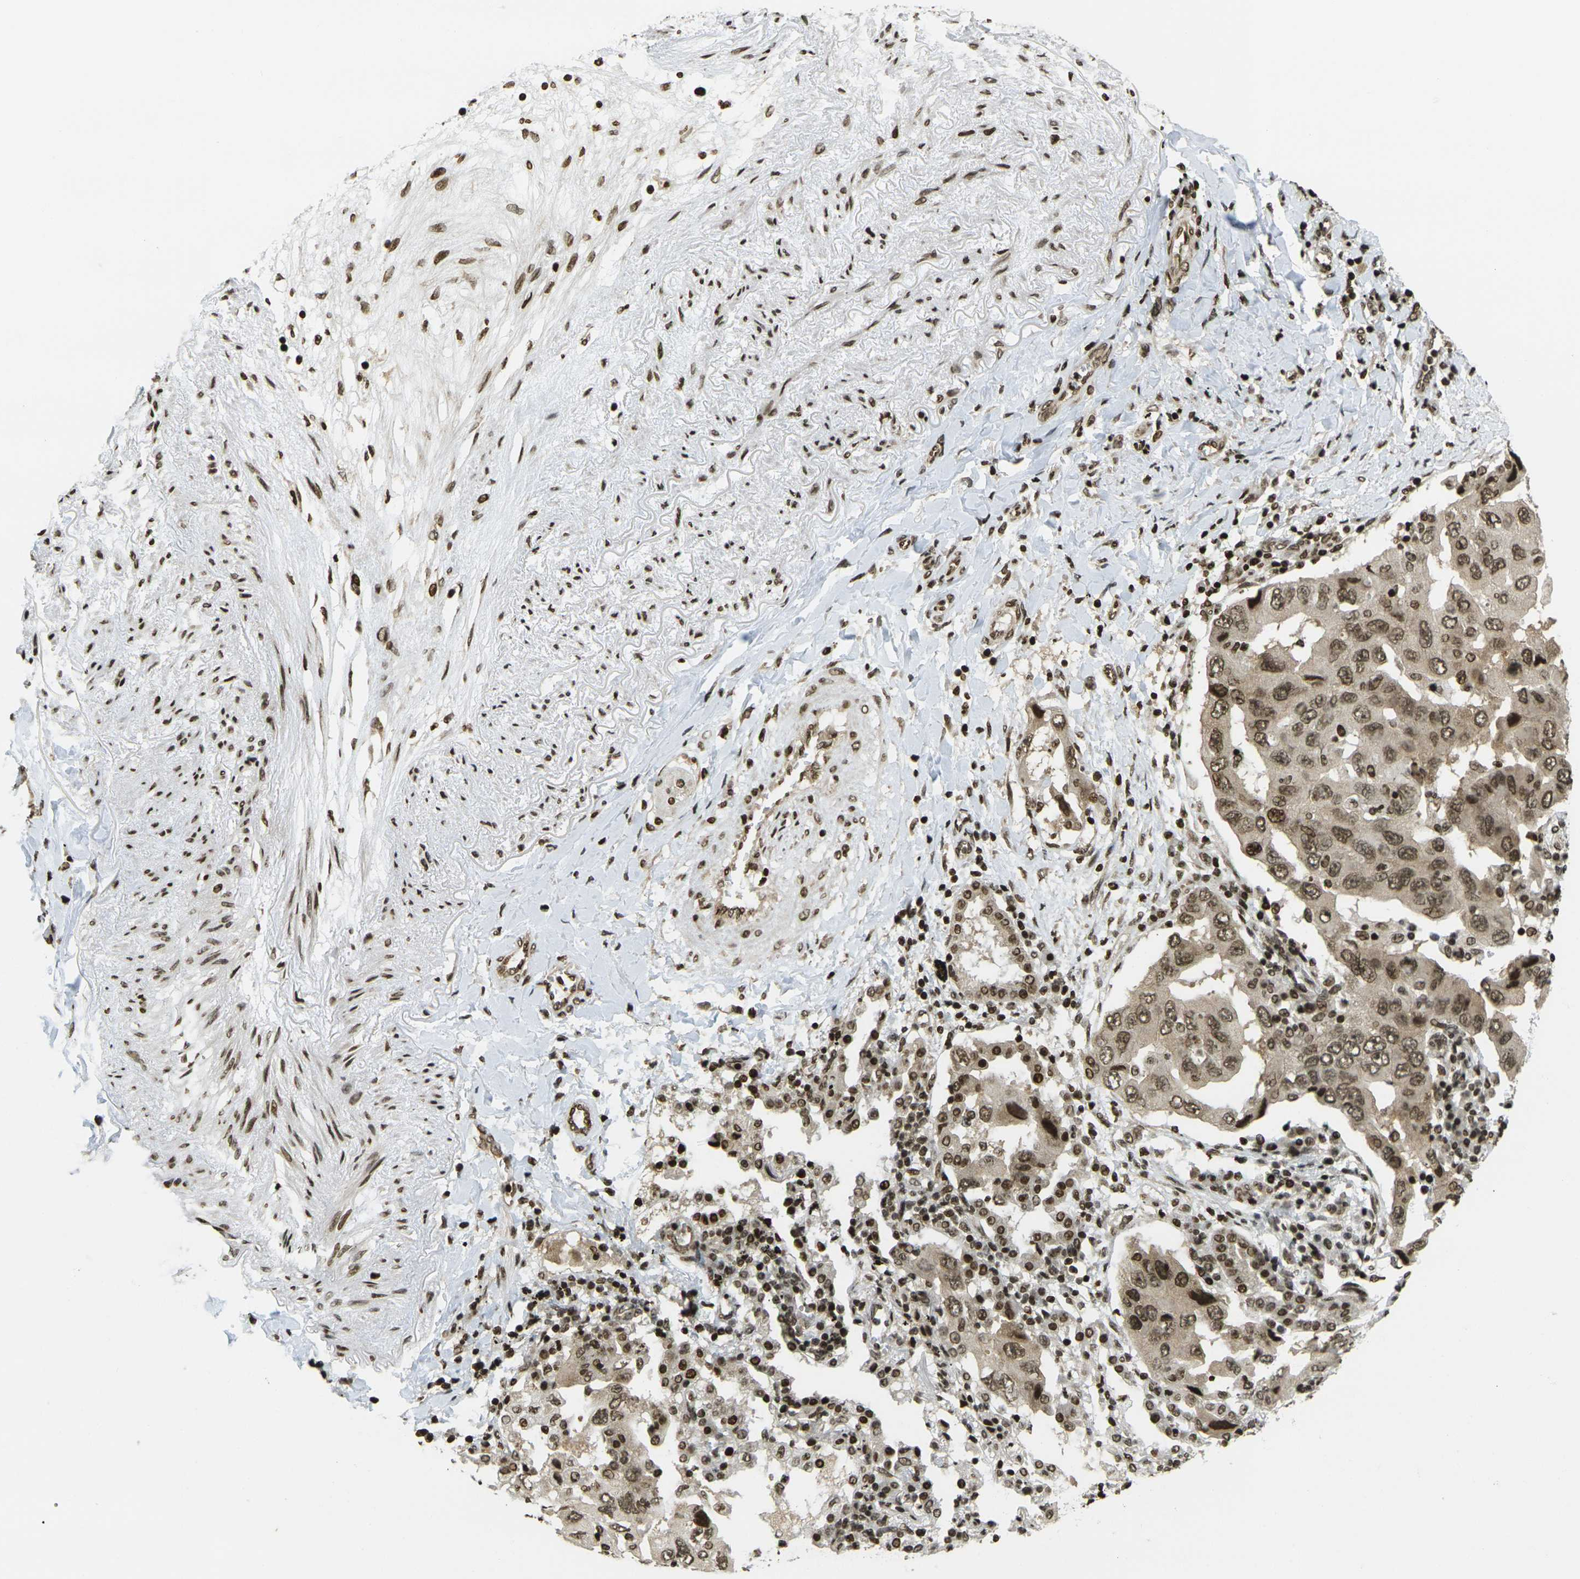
{"staining": {"intensity": "moderate", "quantity": ">75%", "location": "nuclear"}, "tissue": "lung cancer", "cell_type": "Tumor cells", "image_type": "cancer", "snomed": [{"axis": "morphology", "description": "Adenocarcinoma, NOS"}, {"axis": "topography", "description": "Lung"}], "caption": "Immunohistochemical staining of lung cancer (adenocarcinoma) exhibits medium levels of moderate nuclear staining in about >75% of tumor cells.", "gene": "RUVBL2", "patient": {"sex": "female", "age": 65}}